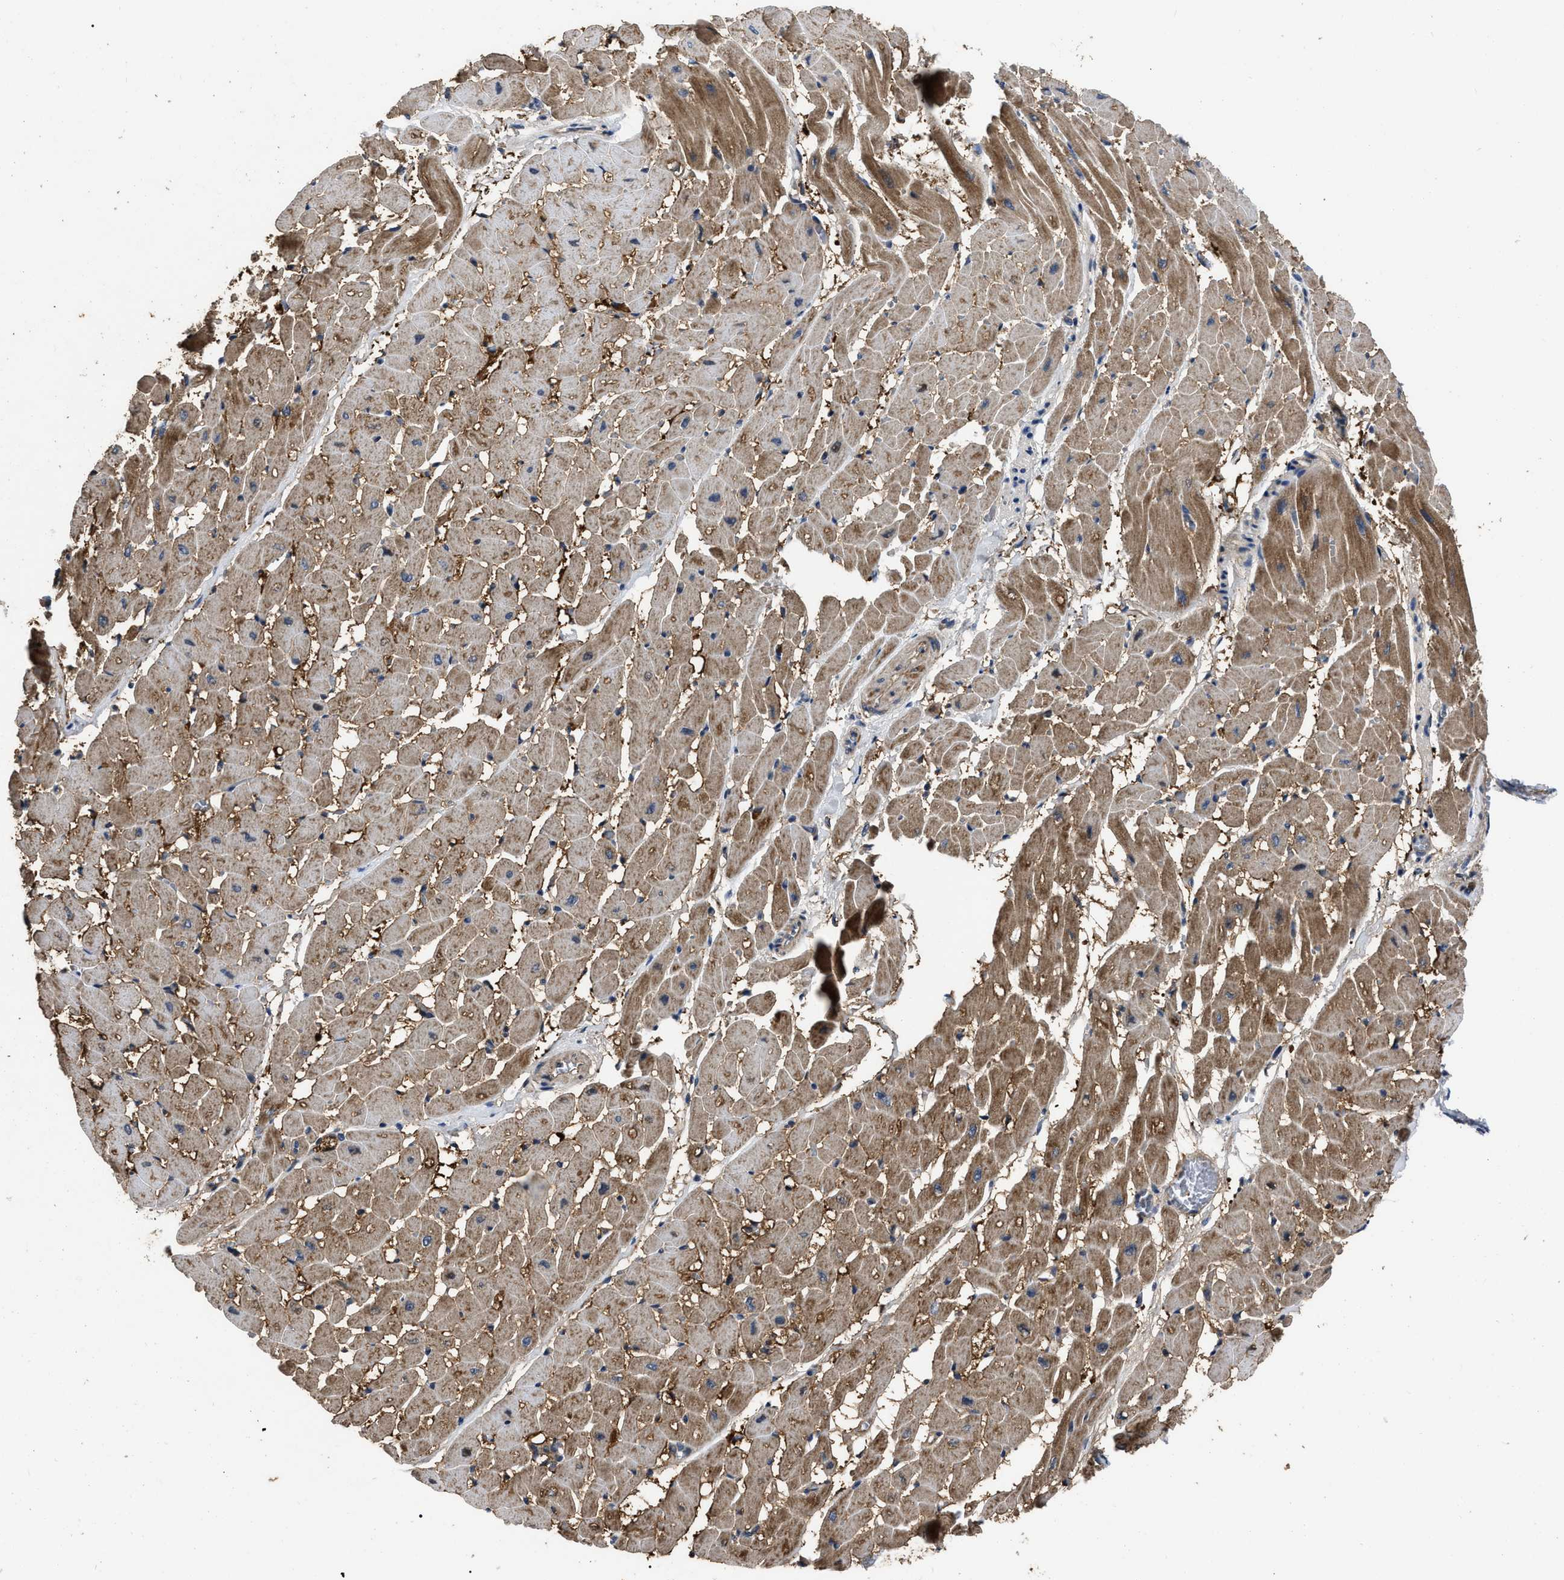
{"staining": {"intensity": "moderate", "quantity": ">75%", "location": "cytoplasmic/membranous"}, "tissue": "heart muscle", "cell_type": "Cardiomyocytes", "image_type": "normal", "snomed": [{"axis": "morphology", "description": "Normal tissue, NOS"}, {"axis": "topography", "description": "Heart"}], "caption": "Immunohistochemistry of normal human heart muscle exhibits medium levels of moderate cytoplasmic/membranous staining in approximately >75% of cardiomyocytes.", "gene": "PPWD1", "patient": {"sex": "male", "age": 45}}